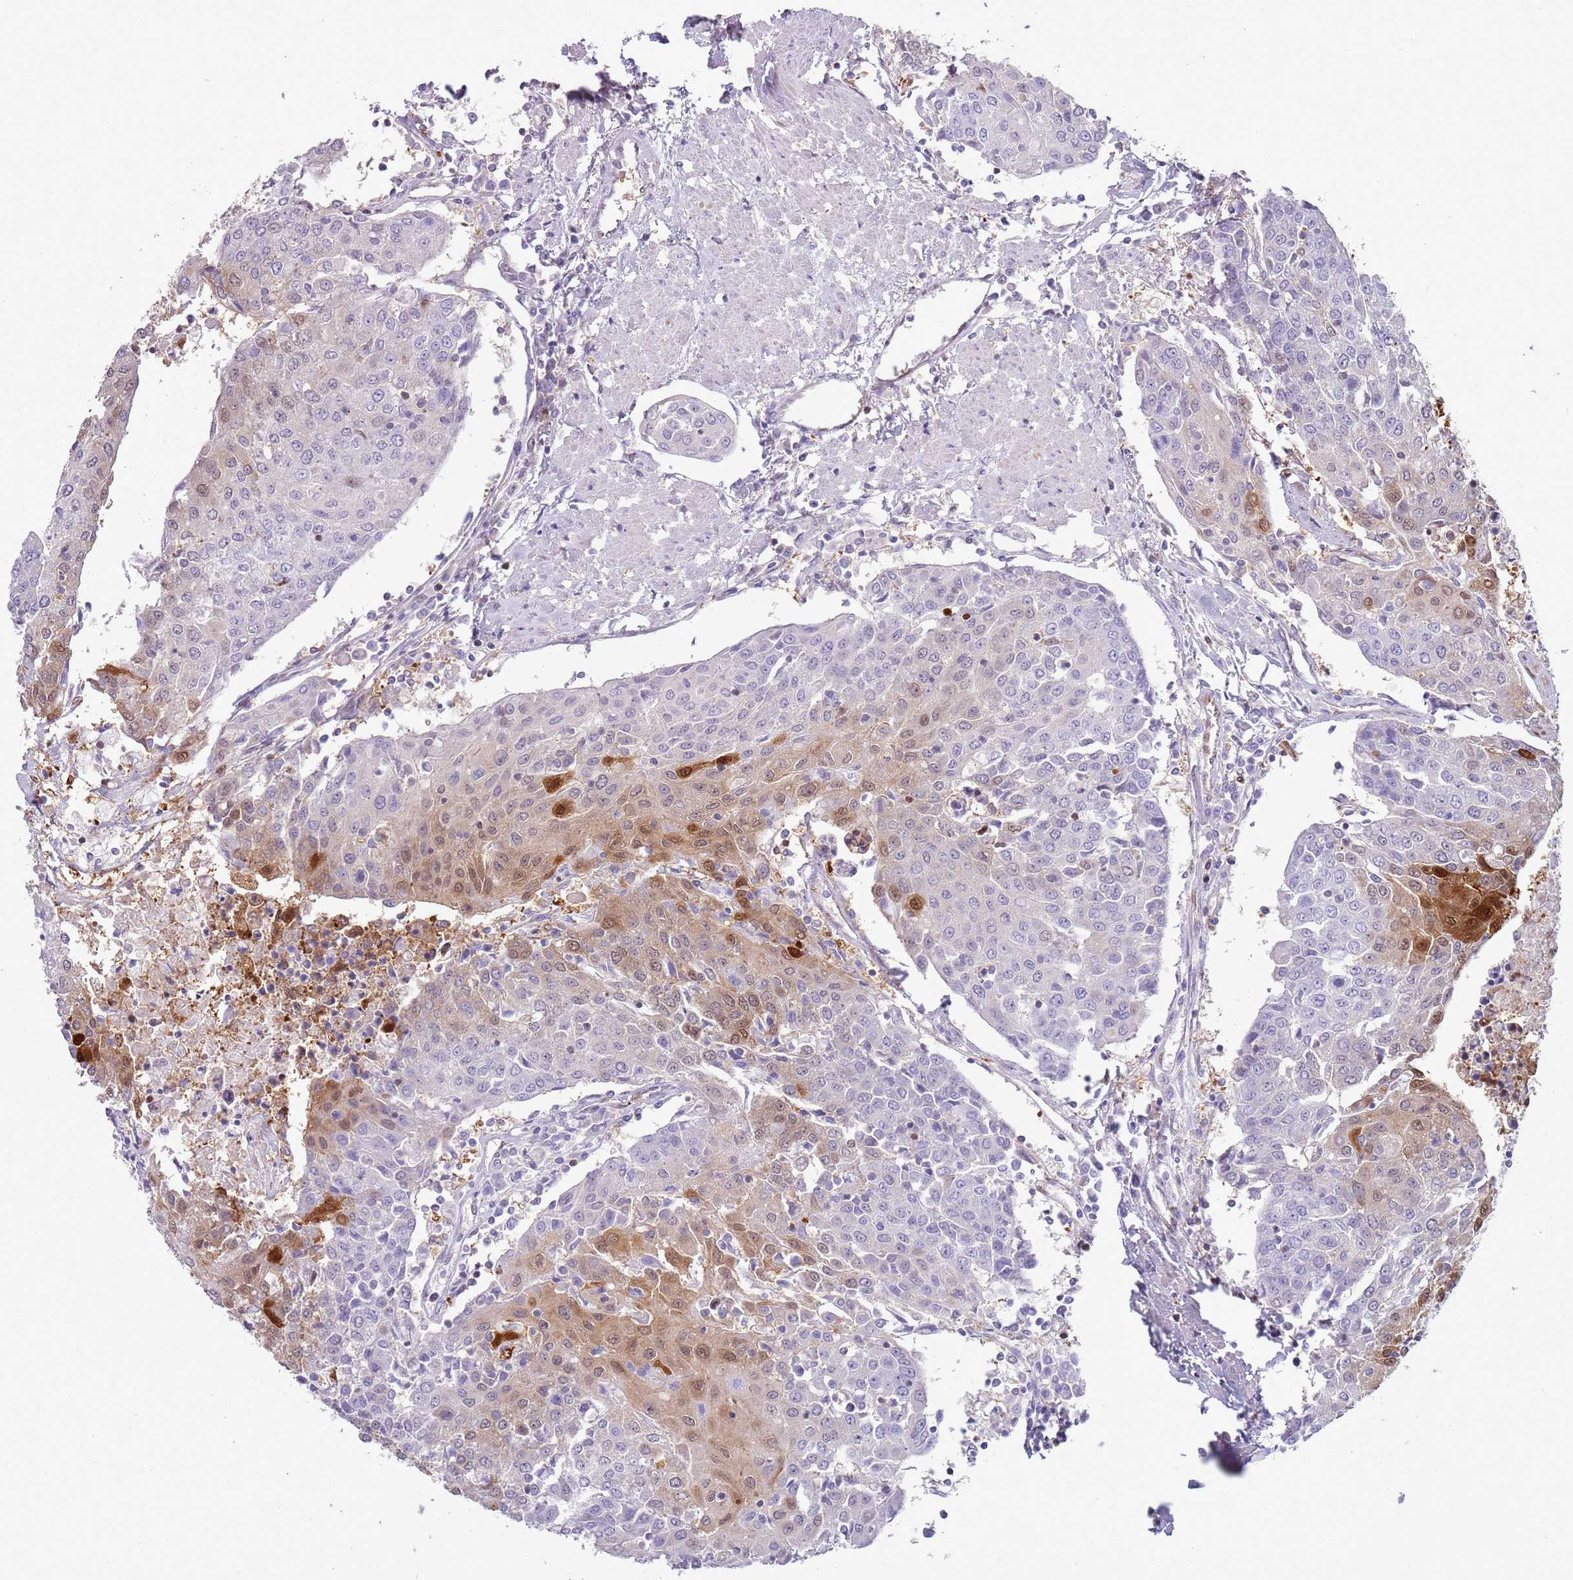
{"staining": {"intensity": "moderate", "quantity": "<25%", "location": "cytoplasmic/membranous,nuclear"}, "tissue": "urothelial cancer", "cell_type": "Tumor cells", "image_type": "cancer", "snomed": [{"axis": "morphology", "description": "Urothelial carcinoma, High grade"}, {"axis": "topography", "description": "Urinary bladder"}], "caption": "Immunohistochemical staining of urothelial cancer demonstrates low levels of moderate cytoplasmic/membranous and nuclear protein staining in about <25% of tumor cells.", "gene": "NBPF6", "patient": {"sex": "female", "age": 85}}